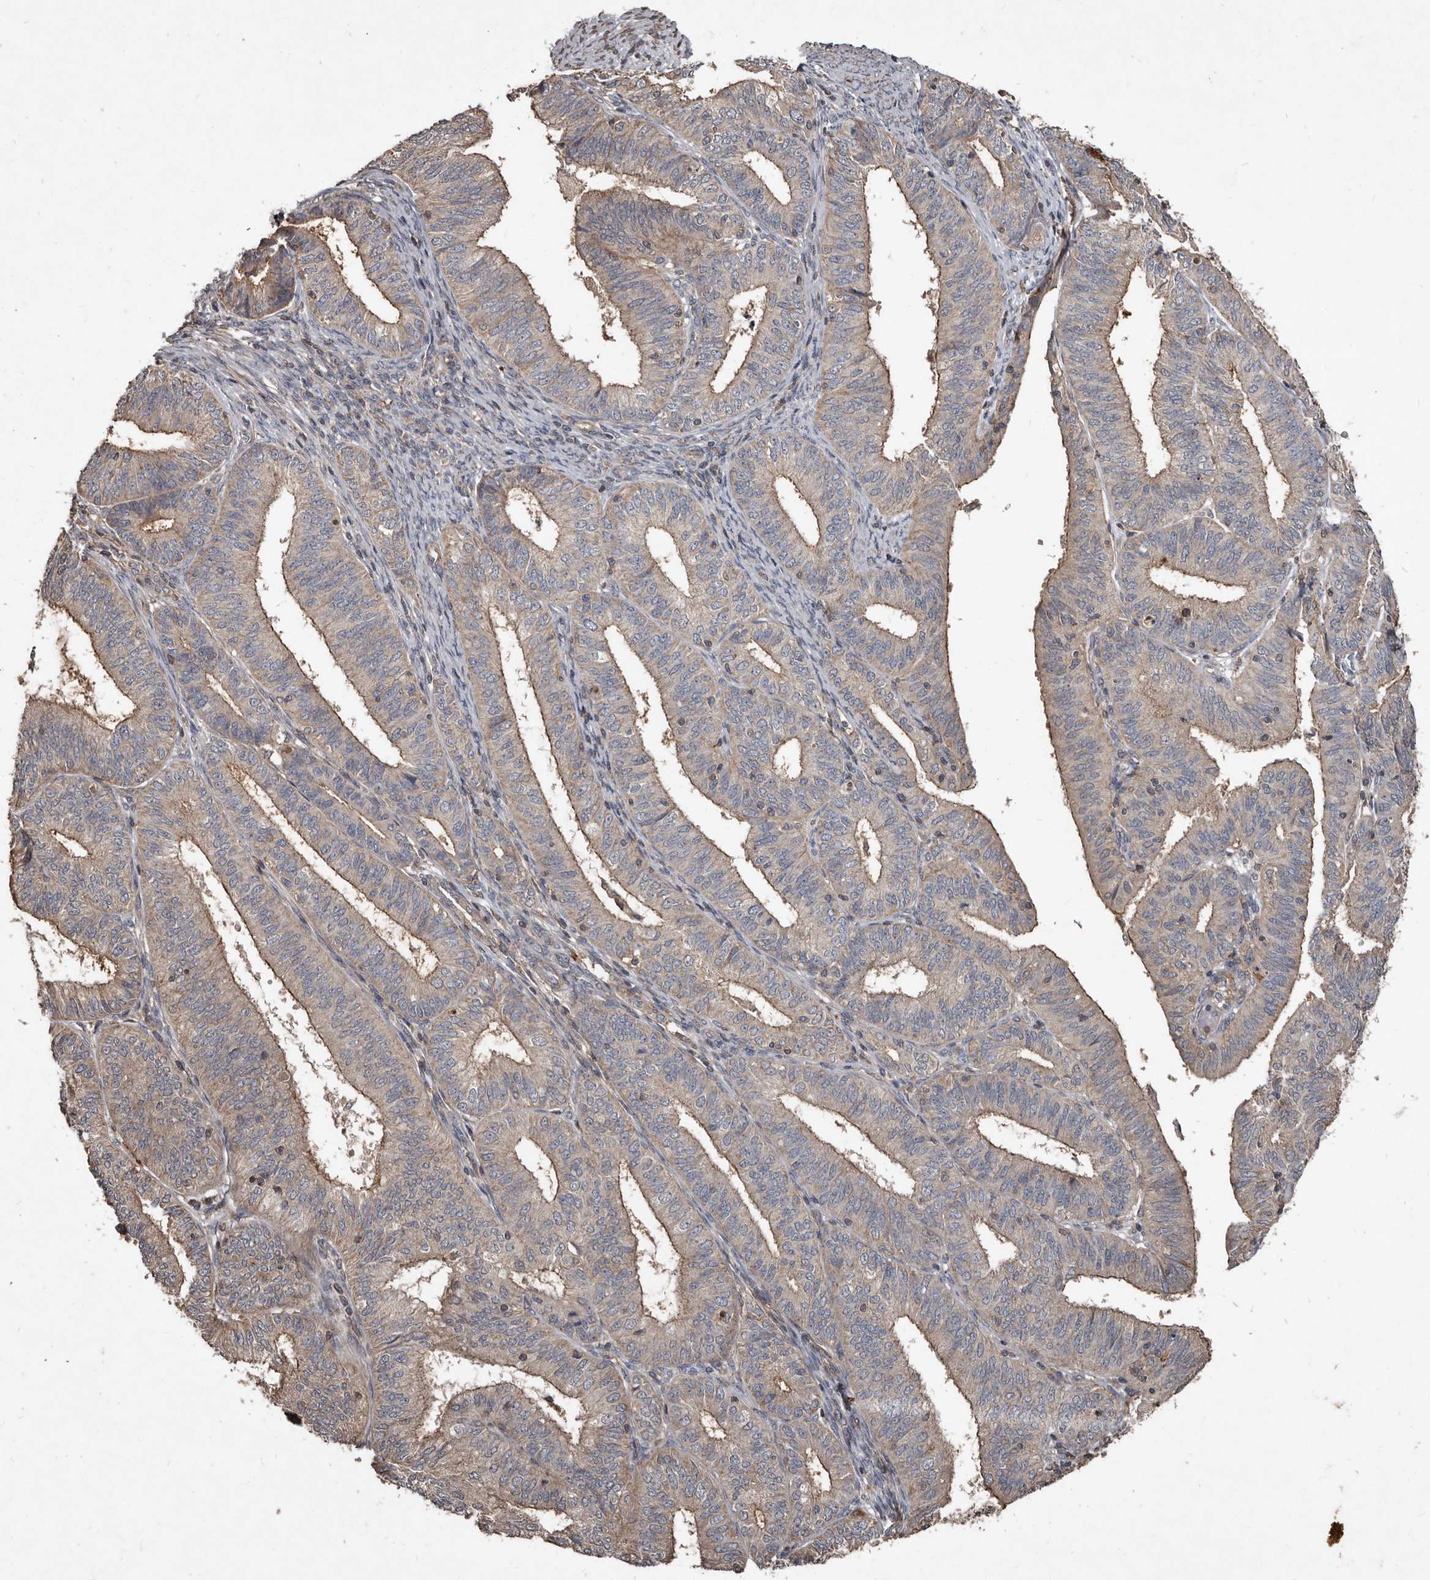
{"staining": {"intensity": "weak", "quantity": ">75%", "location": "cytoplasmic/membranous"}, "tissue": "endometrial cancer", "cell_type": "Tumor cells", "image_type": "cancer", "snomed": [{"axis": "morphology", "description": "Adenocarcinoma, NOS"}, {"axis": "topography", "description": "Endometrium"}], "caption": "DAB (3,3'-diaminobenzidine) immunohistochemical staining of endometrial adenocarcinoma displays weak cytoplasmic/membranous protein staining in about >75% of tumor cells. (DAB (3,3'-diaminobenzidine) IHC, brown staining for protein, blue staining for nuclei).", "gene": "GREB1", "patient": {"sex": "female", "age": 51}}